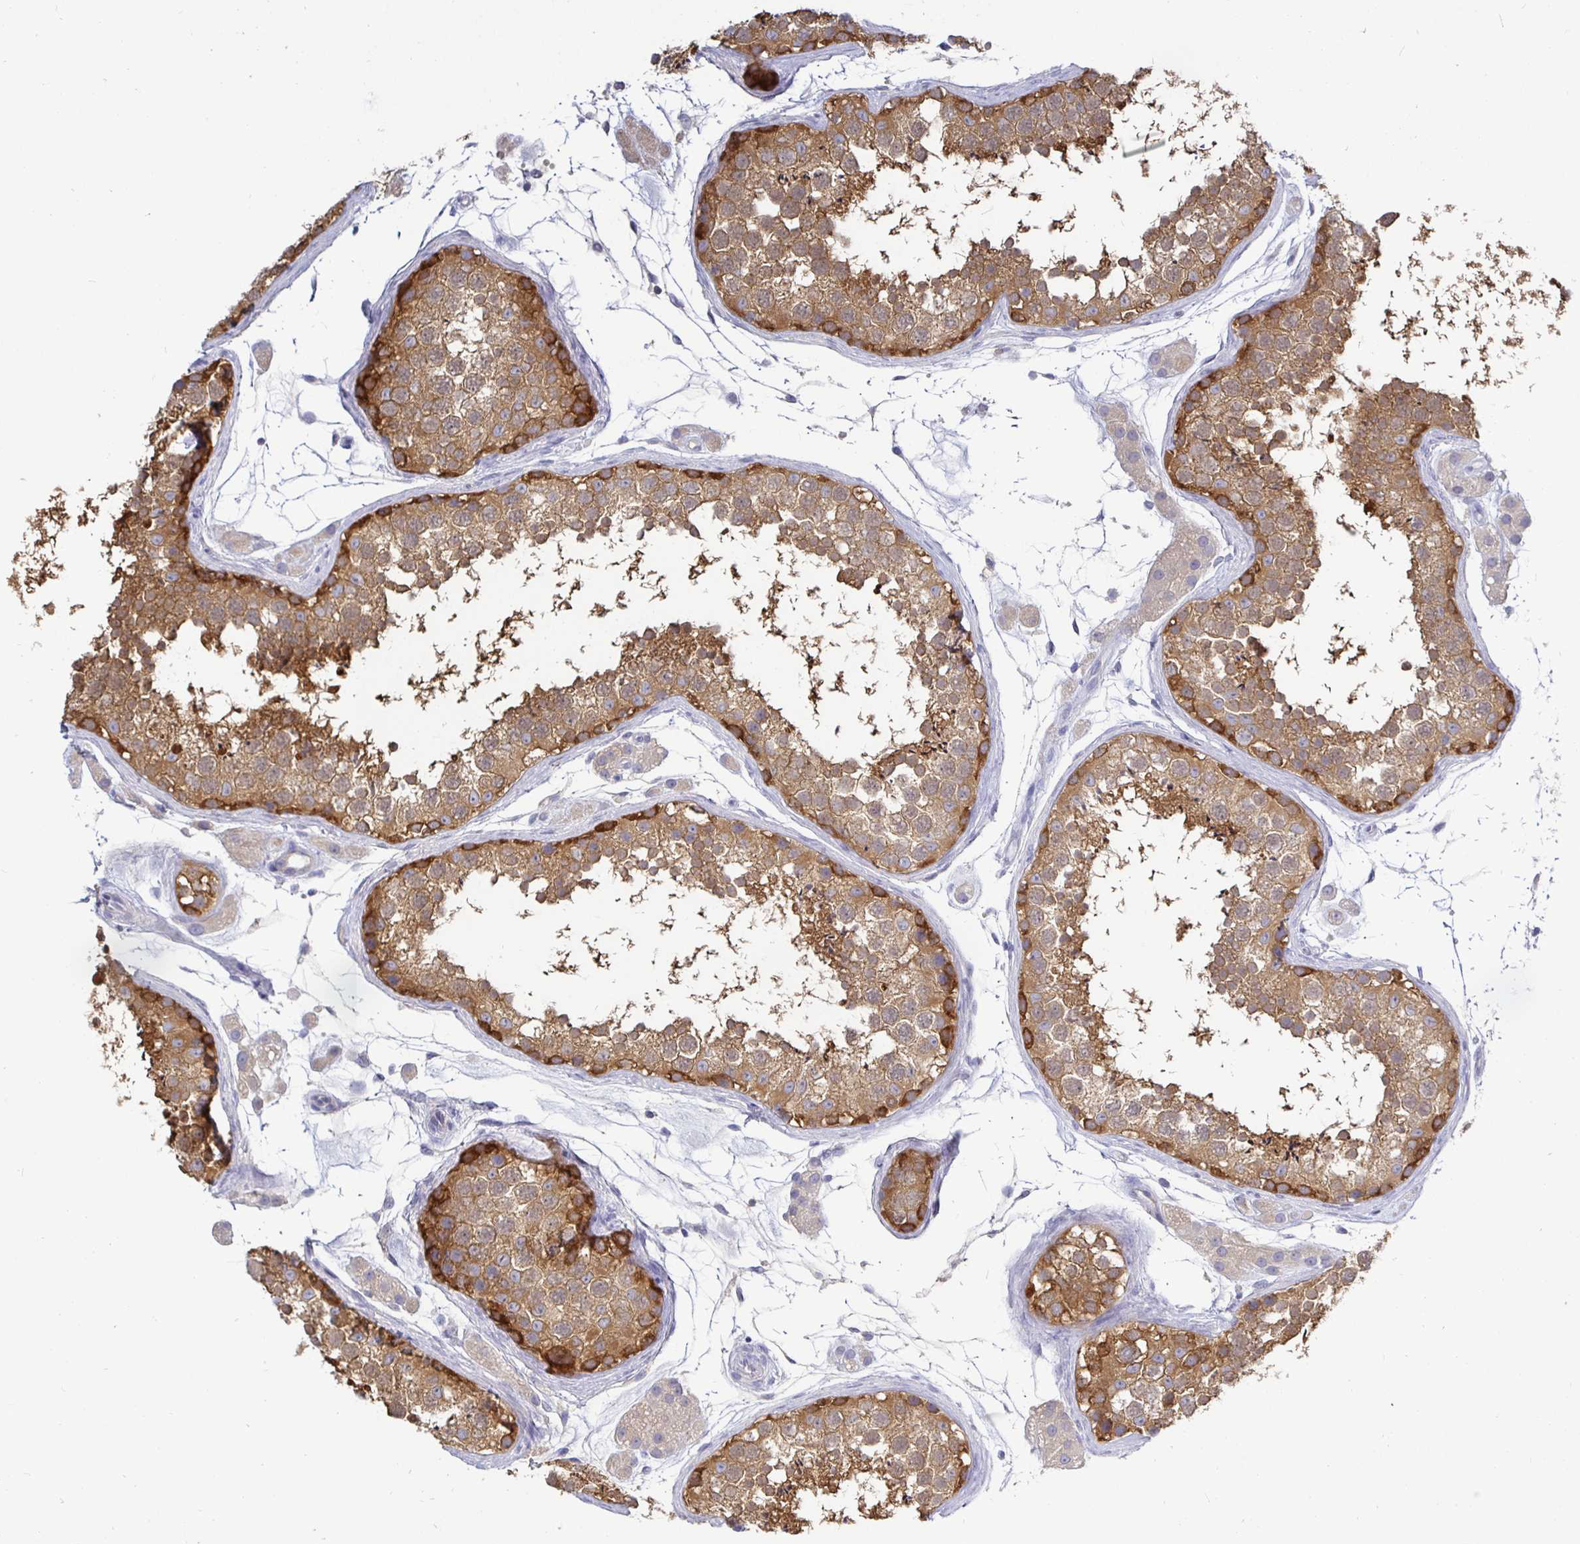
{"staining": {"intensity": "moderate", "quantity": ">75%", "location": "cytoplasmic/membranous"}, "tissue": "testis", "cell_type": "Cells in seminiferous ducts", "image_type": "normal", "snomed": [{"axis": "morphology", "description": "Normal tissue, NOS"}, {"axis": "topography", "description": "Testis"}], "caption": "Protein expression analysis of normal testis demonstrates moderate cytoplasmic/membranous expression in approximately >75% of cells in seminiferous ducts. The protein is stained brown, and the nuclei are stained in blue (DAB IHC with brightfield microscopy, high magnification).", "gene": "KIF21A", "patient": {"sex": "male", "age": 41}}